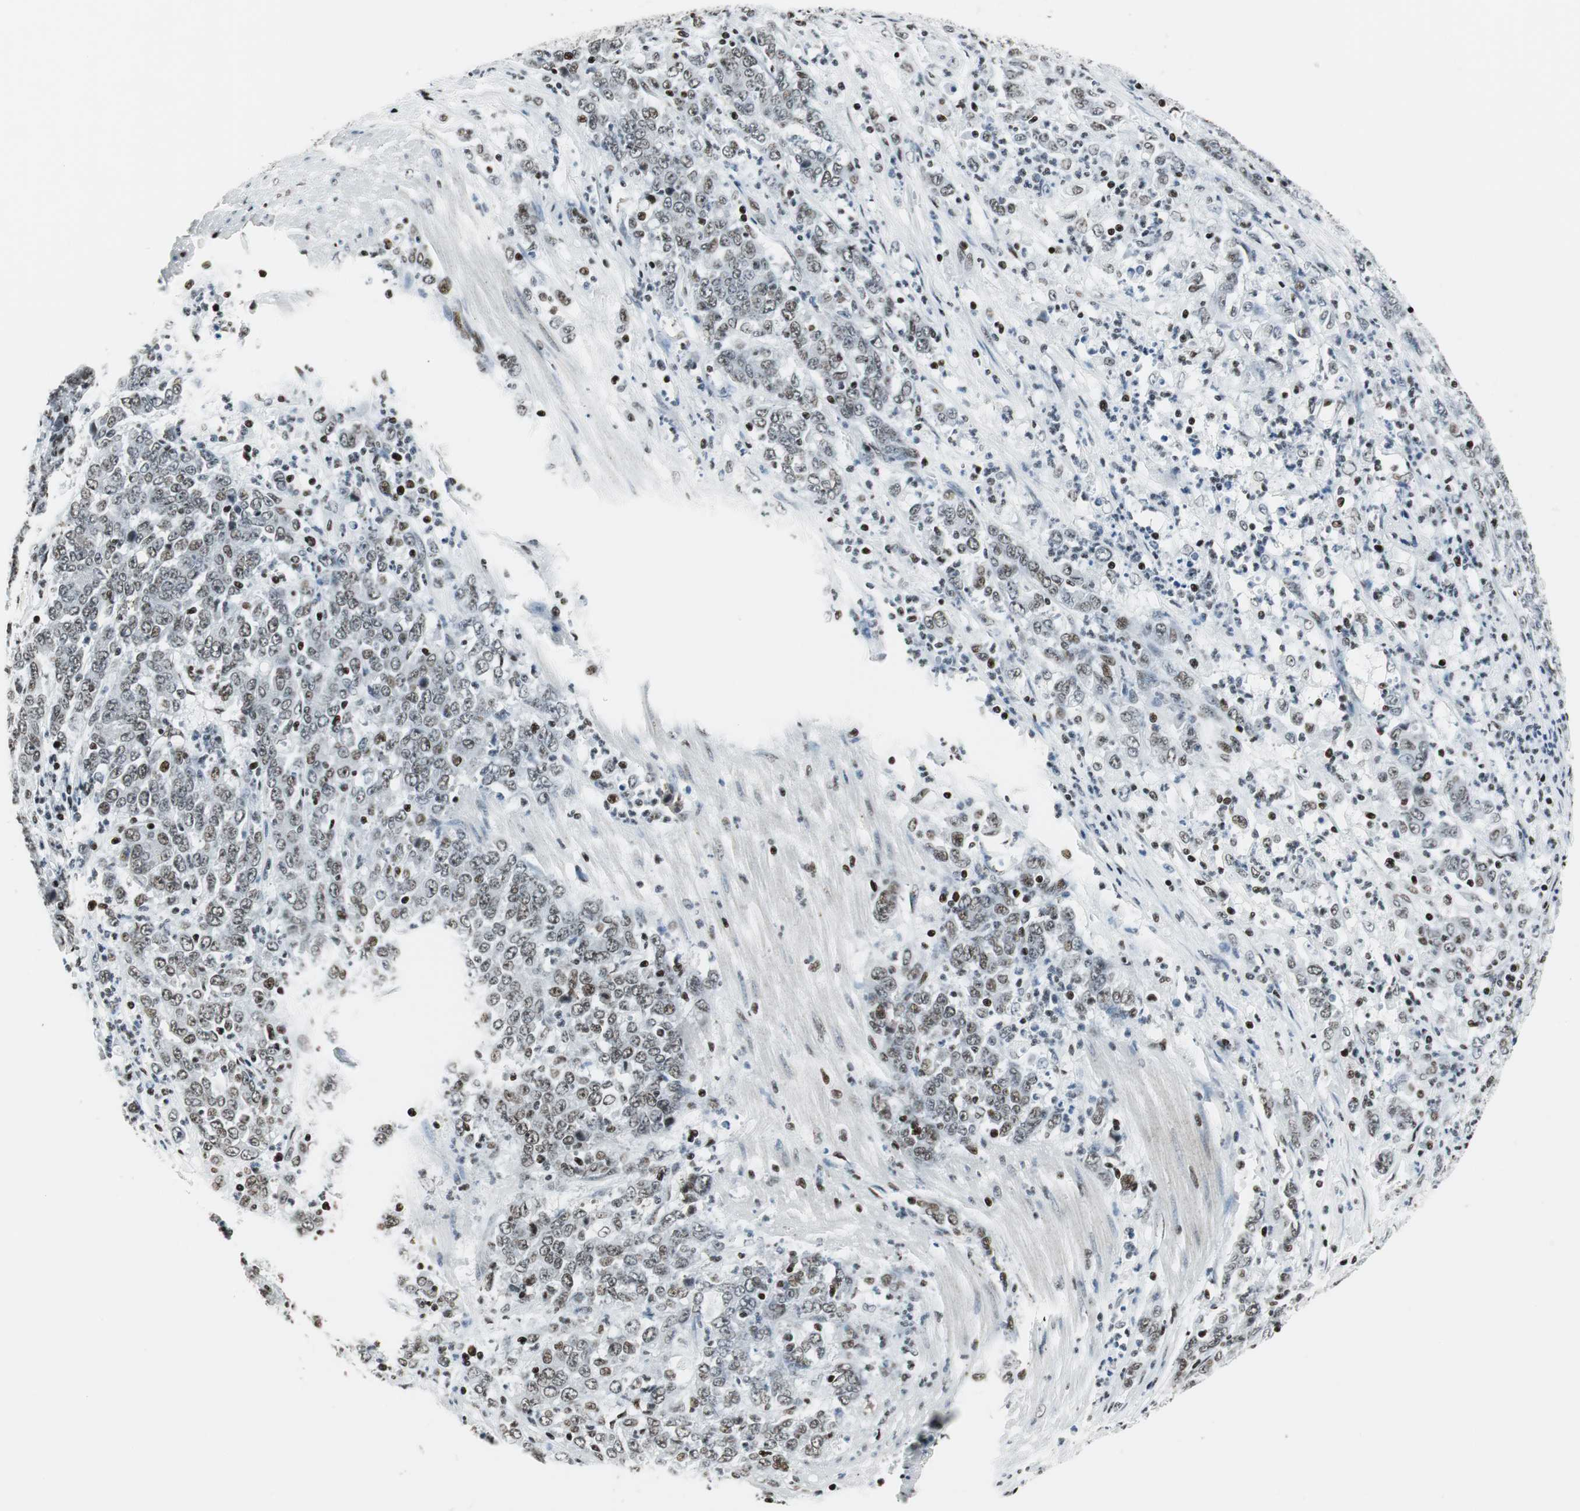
{"staining": {"intensity": "weak", "quantity": "25%-75%", "location": "nuclear"}, "tissue": "stomach cancer", "cell_type": "Tumor cells", "image_type": "cancer", "snomed": [{"axis": "morphology", "description": "Adenocarcinoma, NOS"}, {"axis": "topography", "description": "Stomach, lower"}], "caption": "High-magnification brightfield microscopy of stomach adenocarcinoma stained with DAB (brown) and counterstained with hematoxylin (blue). tumor cells exhibit weak nuclear positivity is appreciated in about25%-75% of cells.", "gene": "RBBP4", "patient": {"sex": "female", "age": 71}}